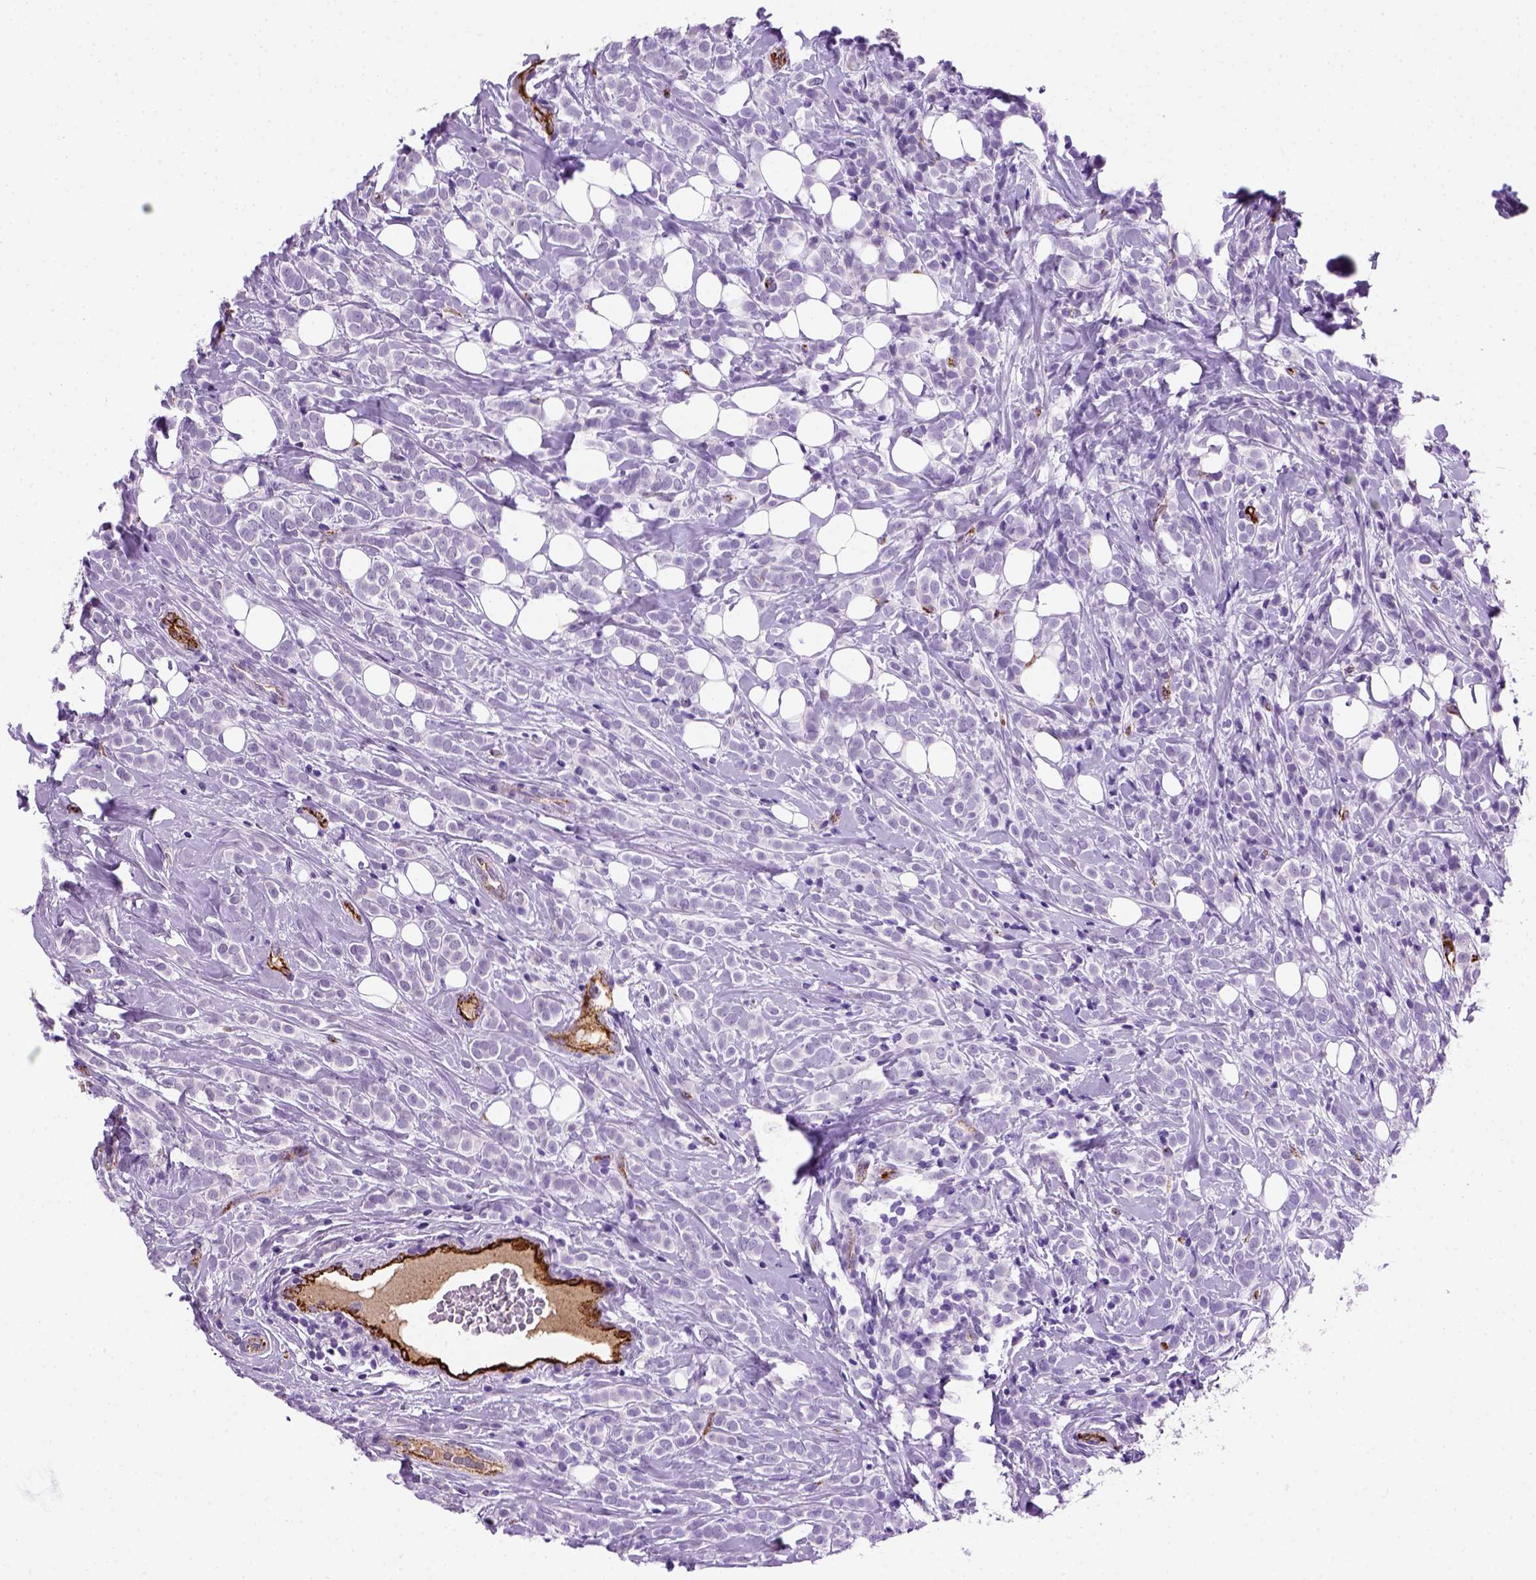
{"staining": {"intensity": "negative", "quantity": "none", "location": "none"}, "tissue": "breast cancer", "cell_type": "Tumor cells", "image_type": "cancer", "snomed": [{"axis": "morphology", "description": "Lobular carcinoma"}, {"axis": "topography", "description": "Breast"}], "caption": "There is no significant staining in tumor cells of breast lobular carcinoma.", "gene": "VWF", "patient": {"sex": "female", "age": 49}}